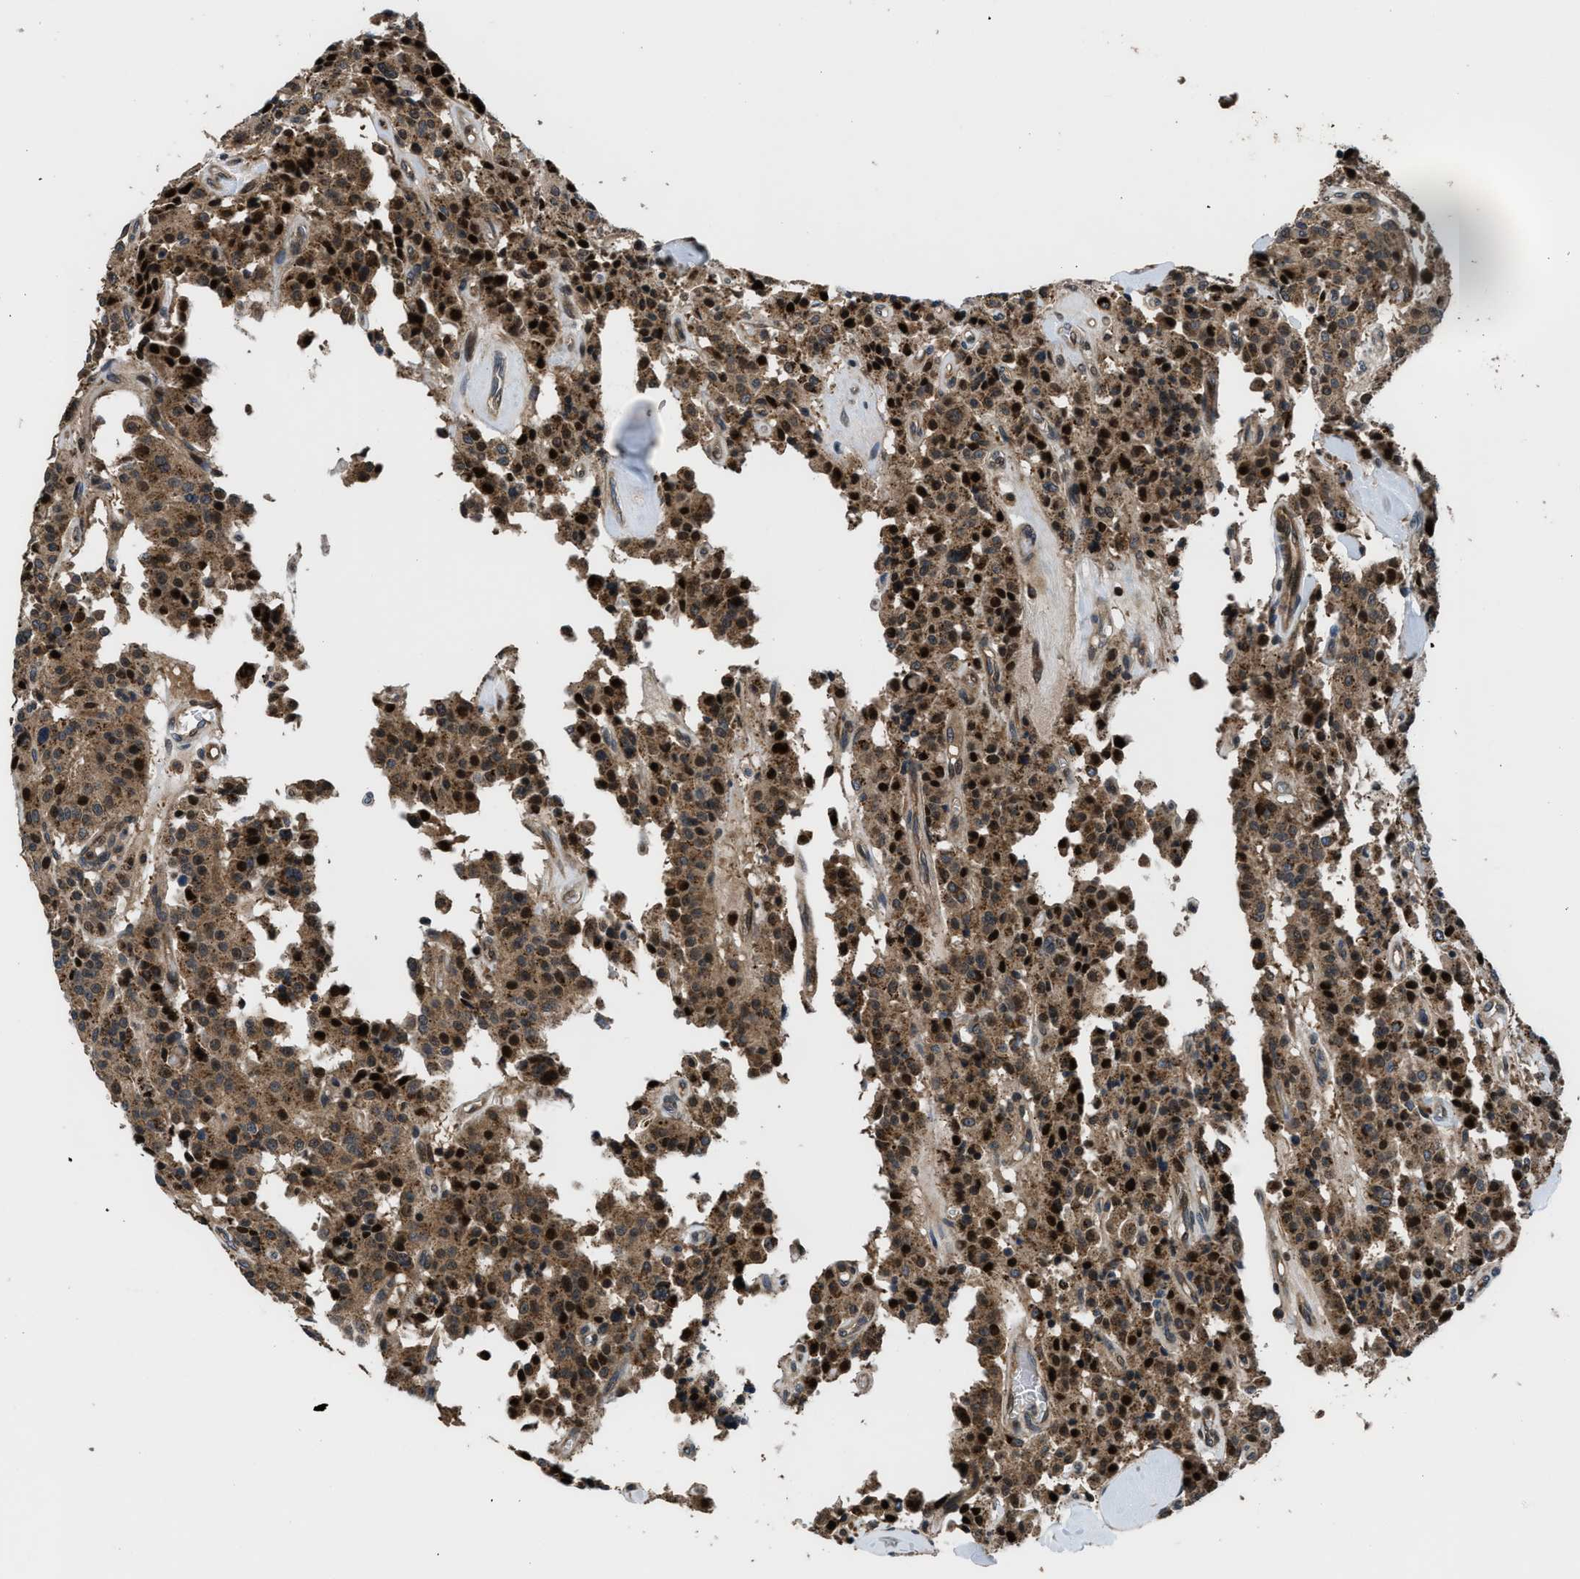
{"staining": {"intensity": "strong", "quantity": ">75%", "location": "cytoplasmic/membranous,nuclear"}, "tissue": "carcinoid", "cell_type": "Tumor cells", "image_type": "cancer", "snomed": [{"axis": "morphology", "description": "Carcinoid, malignant, NOS"}, {"axis": "topography", "description": "Lung"}], "caption": "Strong cytoplasmic/membranous and nuclear protein expression is identified in approximately >75% of tumor cells in carcinoid.", "gene": "CTBS", "patient": {"sex": "male", "age": 30}}